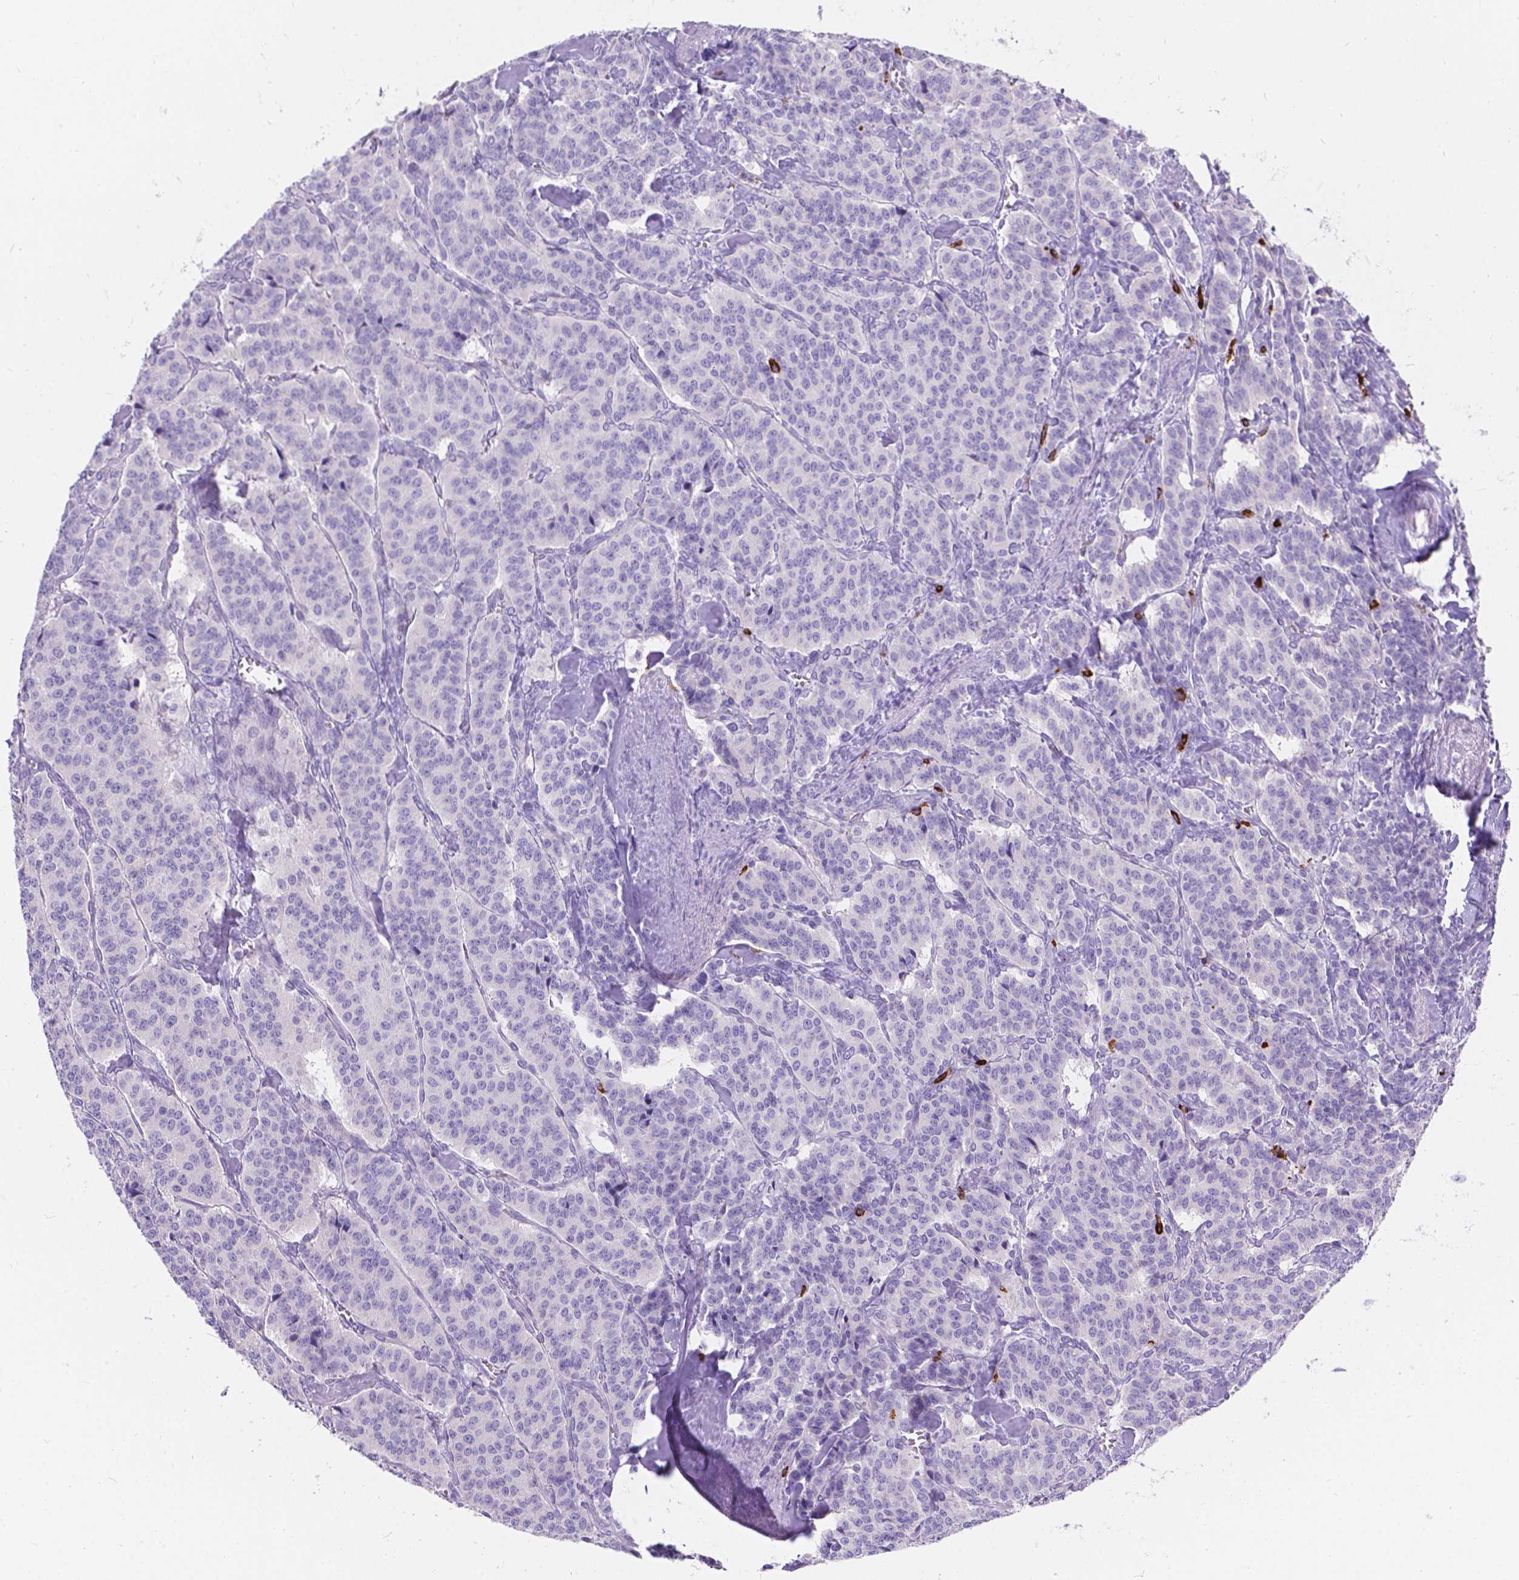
{"staining": {"intensity": "negative", "quantity": "none", "location": "none"}, "tissue": "carcinoid", "cell_type": "Tumor cells", "image_type": "cancer", "snomed": [{"axis": "morphology", "description": "Normal tissue, NOS"}, {"axis": "morphology", "description": "Carcinoid, malignant, NOS"}, {"axis": "topography", "description": "Lung"}], "caption": "The micrograph exhibits no staining of tumor cells in malignant carcinoid.", "gene": "GNRHR", "patient": {"sex": "female", "age": 46}}